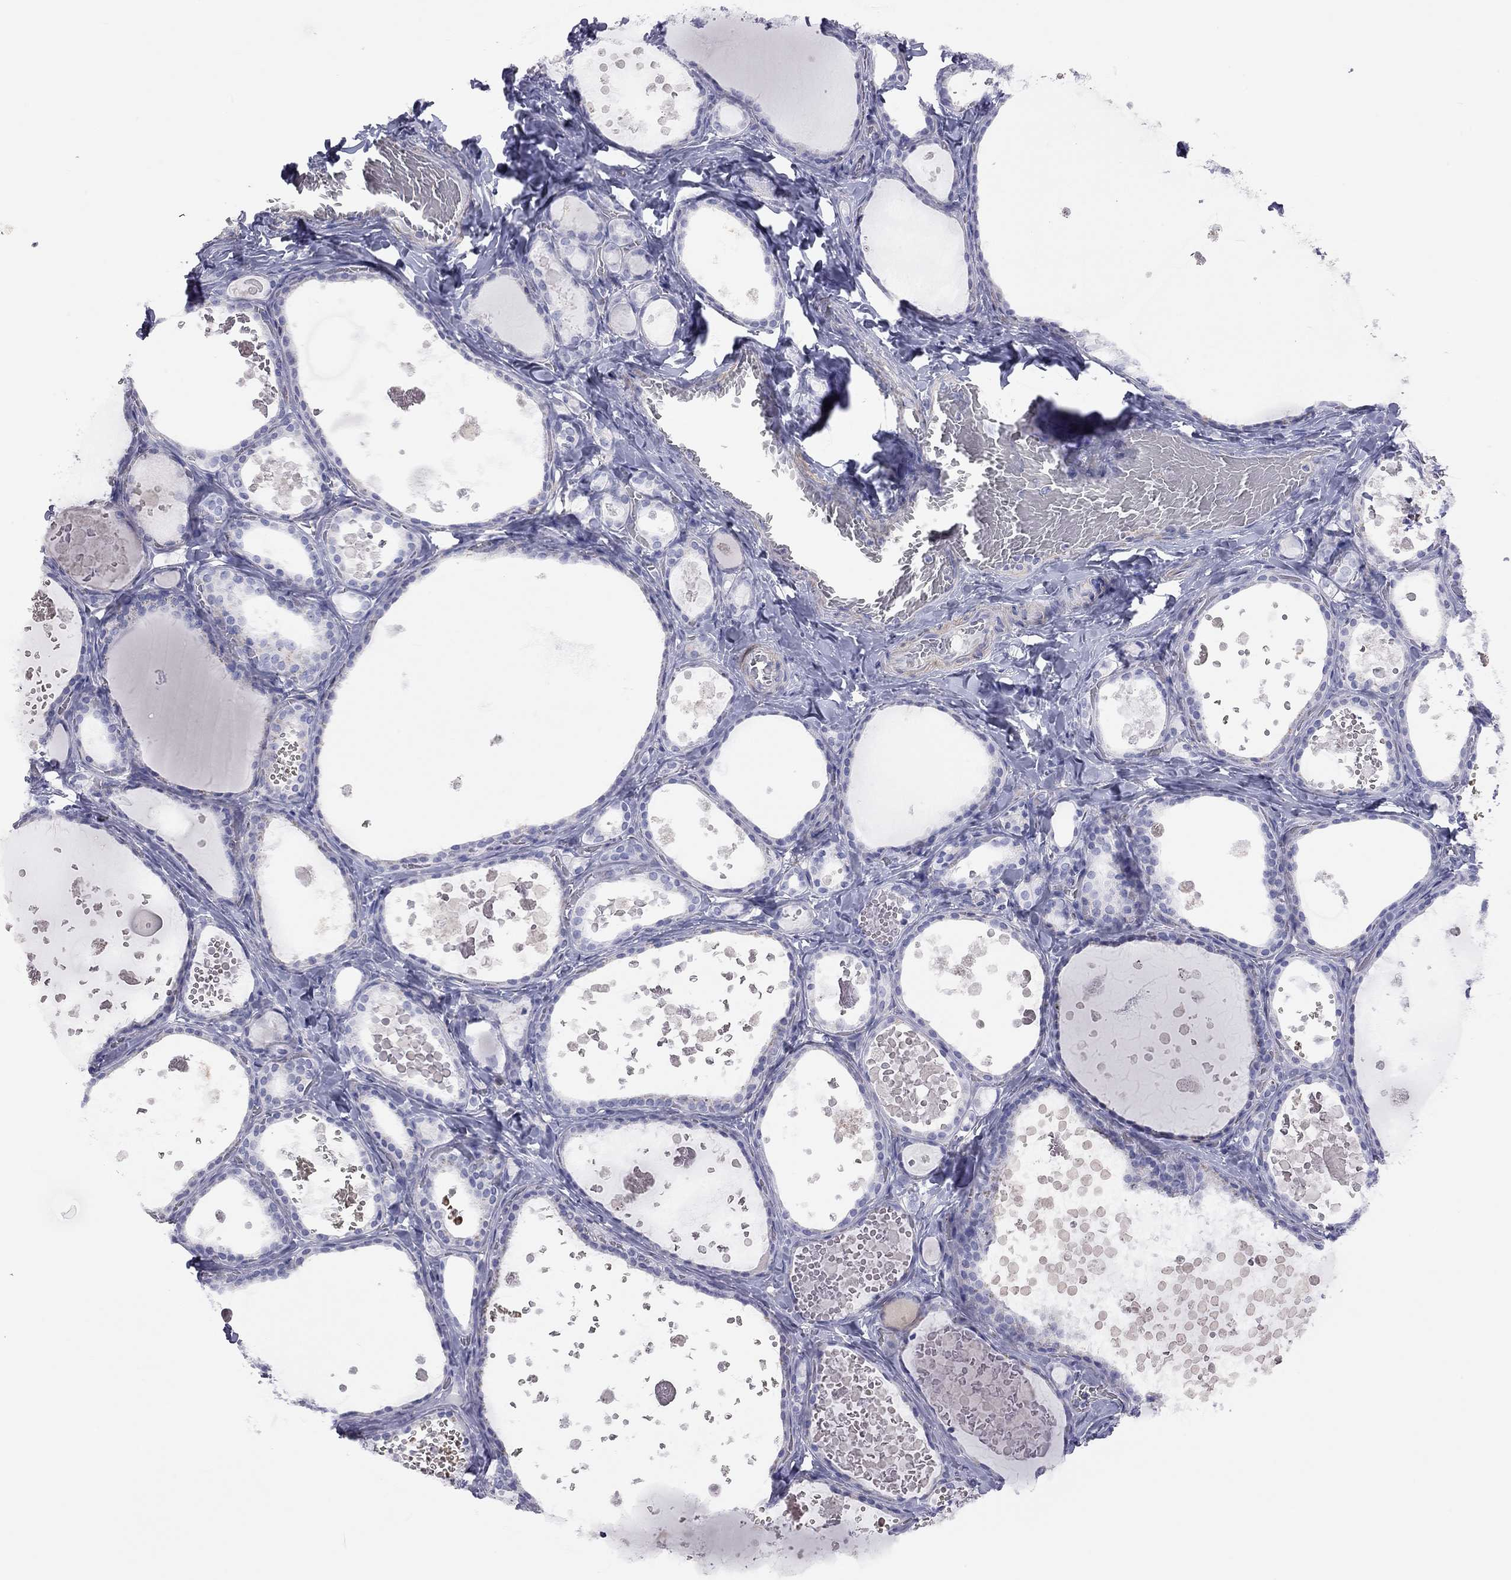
{"staining": {"intensity": "negative", "quantity": "none", "location": "none"}, "tissue": "thyroid gland", "cell_type": "Glandular cells", "image_type": "normal", "snomed": [{"axis": "morphology", "description": "Normal tissue, NOS"}, {"axis": "topography", "description": "Thyroid gland"}], "caption": "Protein analysis of benign thyroid gland demonstrates no significant staining in glandular cells.", "gene": "ADCYAP1", "patient": {"sex": "female", "age": 56}}